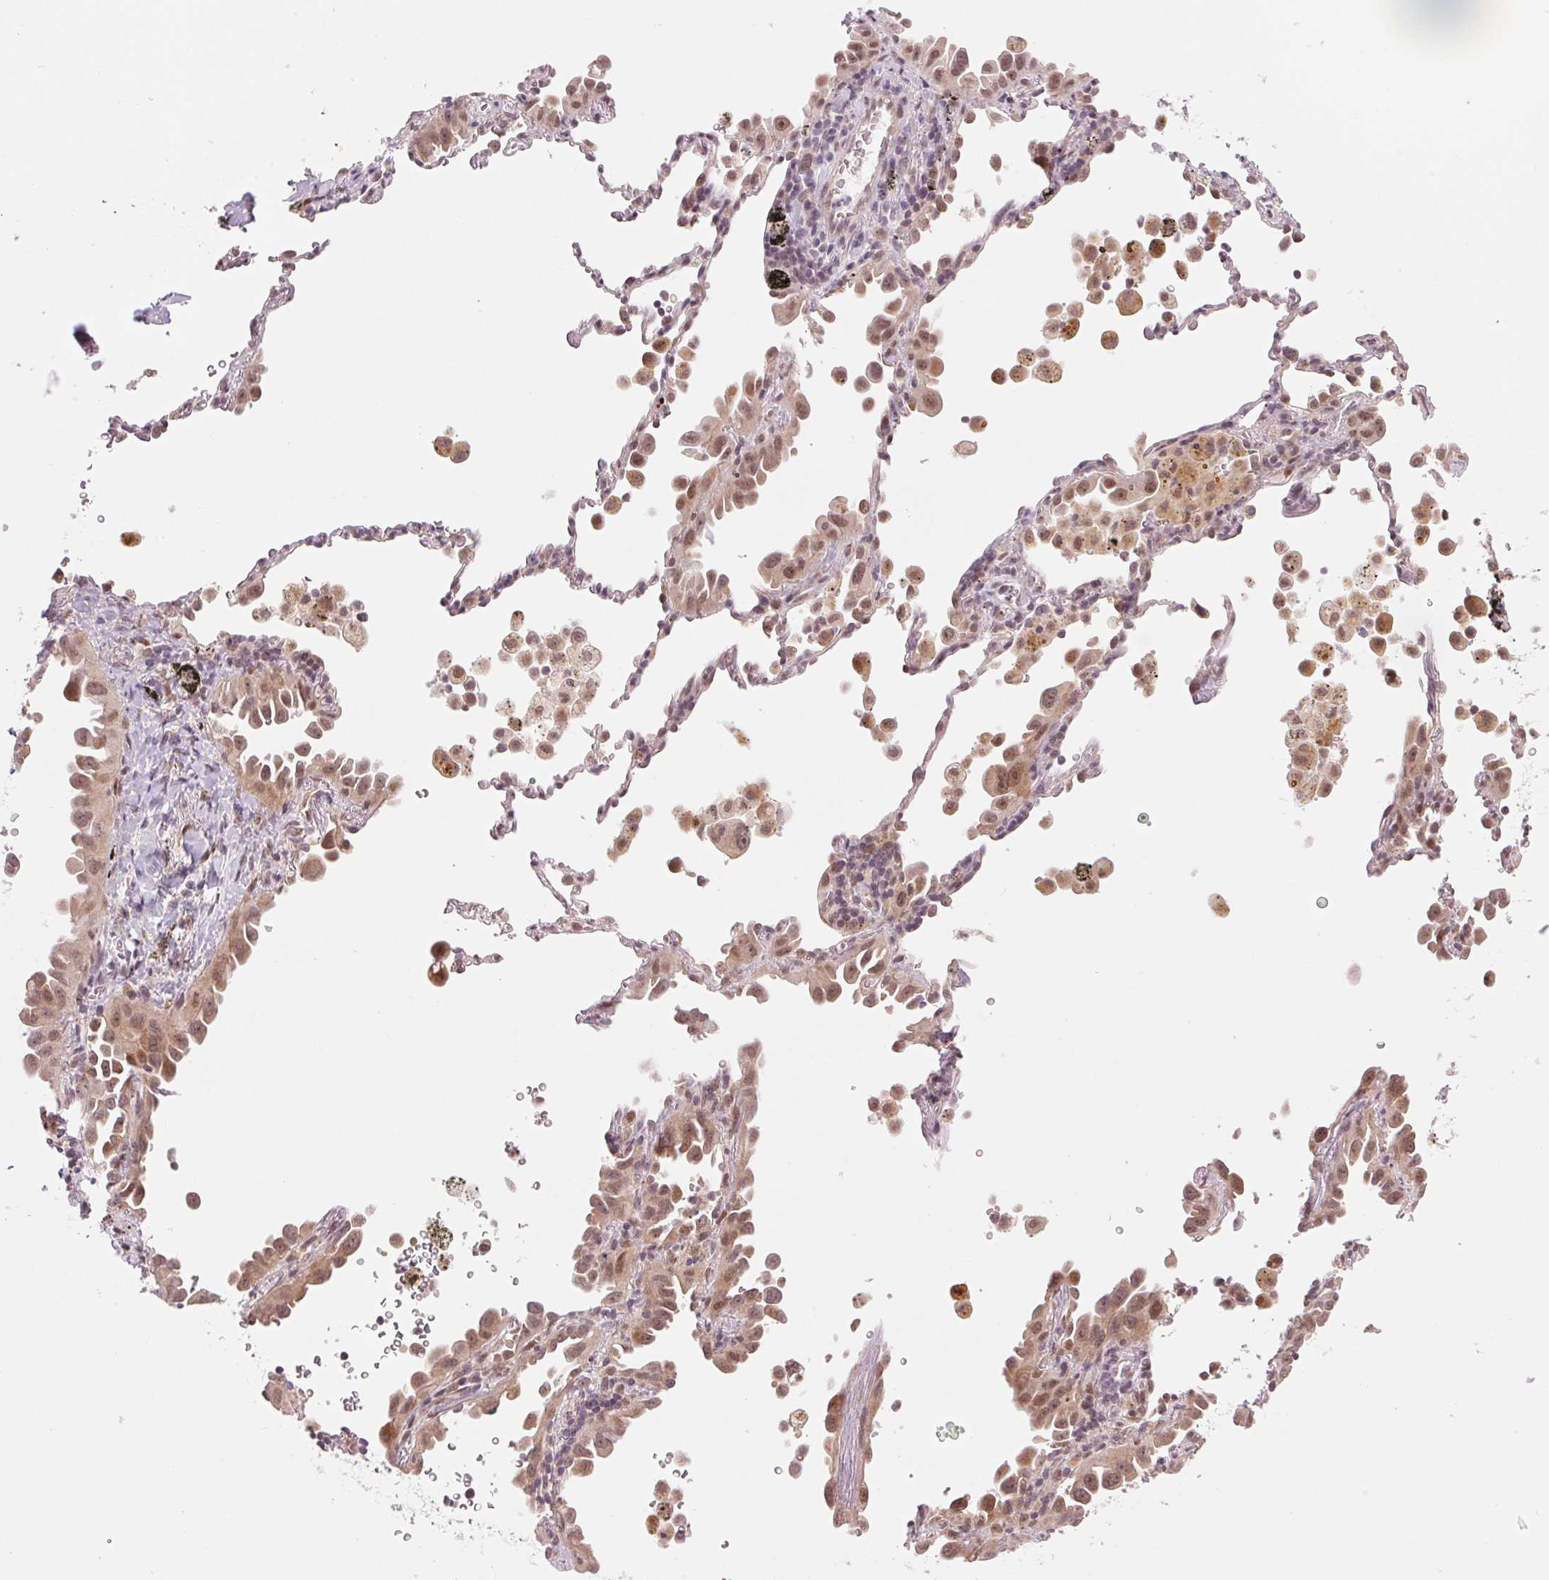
{"staining": {"intensity": "weak", "quantity": ">75%", "location": "cytoplasmic/membranous,nuclear"}, "tissue": "lung cancer", "cell_type": "Tumor cells", "image_type": "cancer", "snomed": [{"axis": "morphology", "description": "Adenocarcinoma, NOS"}, {"axis": "topography", "description": "Lung"}], "caption": "Tumor cells exhibit low levels of weak cytoplasmic/membranous and nuclear staining in about >75% of cells in lung cancer.", "gene": "ARHGAP32", "patient": {"sex": "male", "age": 68}}